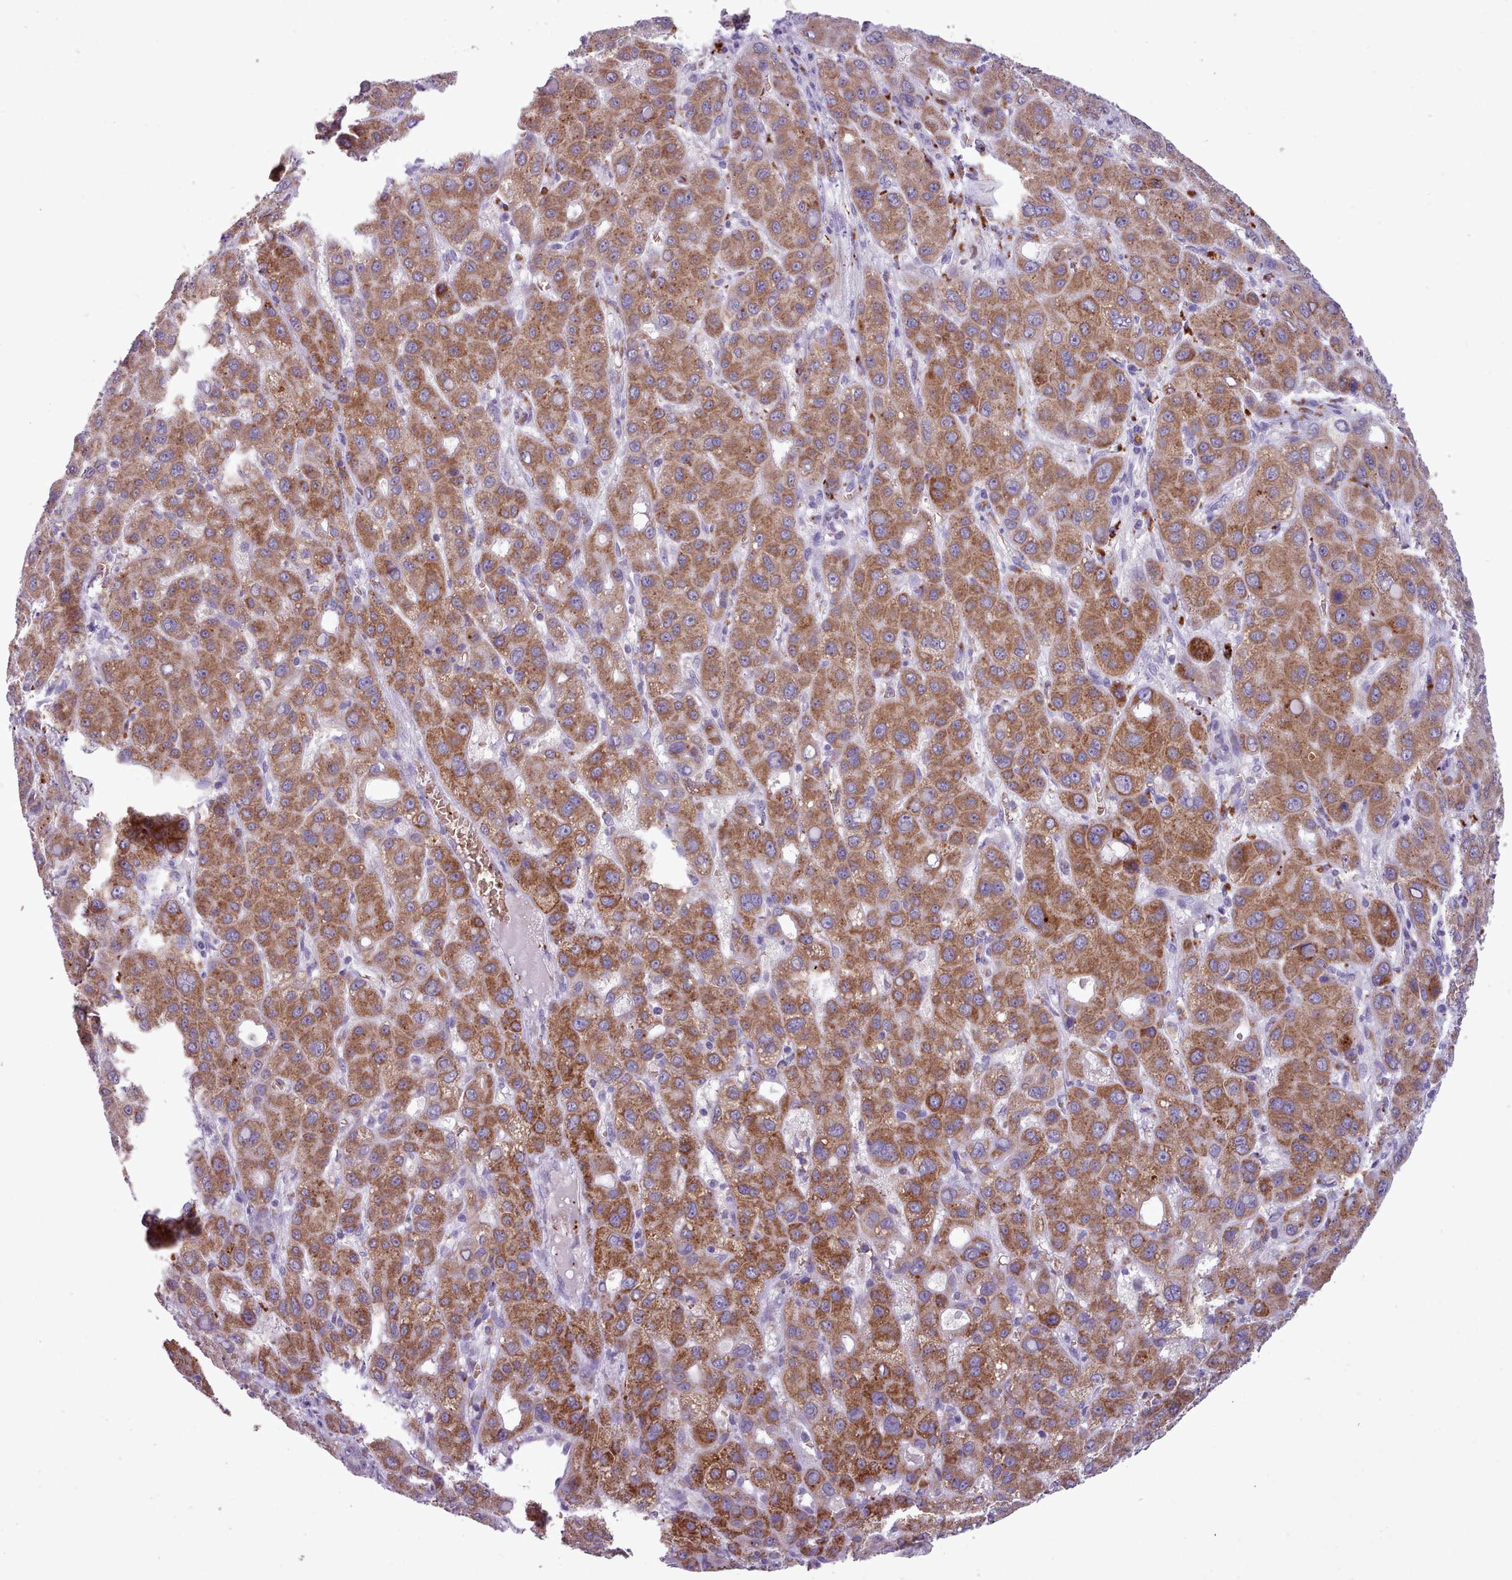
{"staining": {"intensity": "moderate", "quantity": ">75%", "location": "cytoplasmic/membranous"}, "tissue": "liver cancer", "cell_type": "Tumor cells", "image_type": "cancer", "snomed": [{"axis": "morphology", "description": "Carcinoma, Hepatocellular, NOS"}, {"axis": "topography", "description": "Liver"}], "caption": "Brown immunohistochemical staining in human hepatocellular carcinoma (liver) shows moderate cytoplasmic/membranous staining in approximately >75% of tumor cells.", "gene": "AK4", "patient": {"sex": "male", "age": 55}}